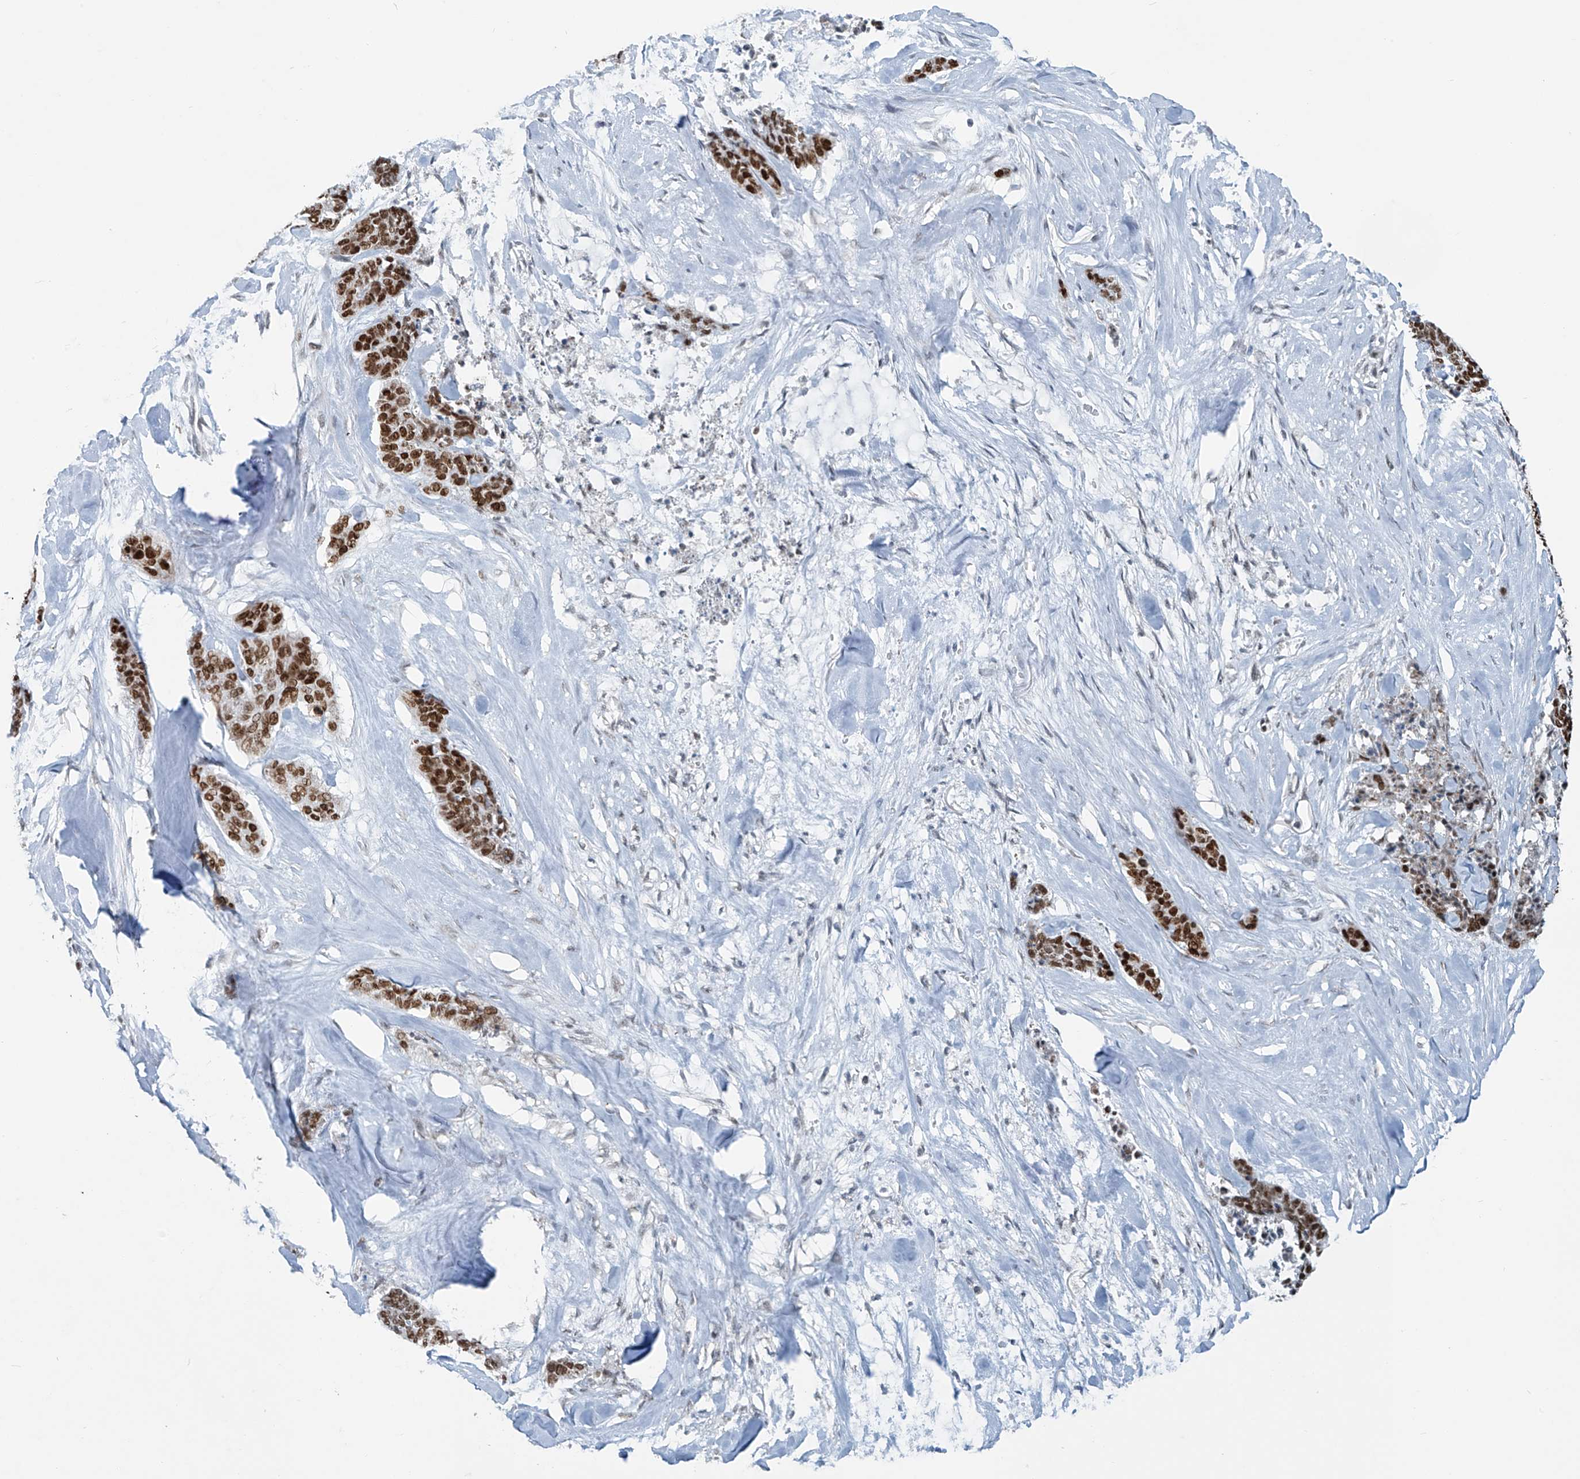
{"staining": {"intensity": "strong", "quantity": ">75%", "location": "nuclear"}, "tissue": "skin cancer", "cell_type": "Tumor cells", "image_type": "cancer", "snomed": [{"axis": "morphology", "description": "Basal cell carcinoma"}, {"axis": "topography", "description": "Skin"}], "caption": "Tumor cells demonstrate strong nuclear positivity in about >75% of cells in skin cancer (basal cell carcinoma).", "gene": "WRNIP1", "patient": {"sex": "female", "age": 64}}